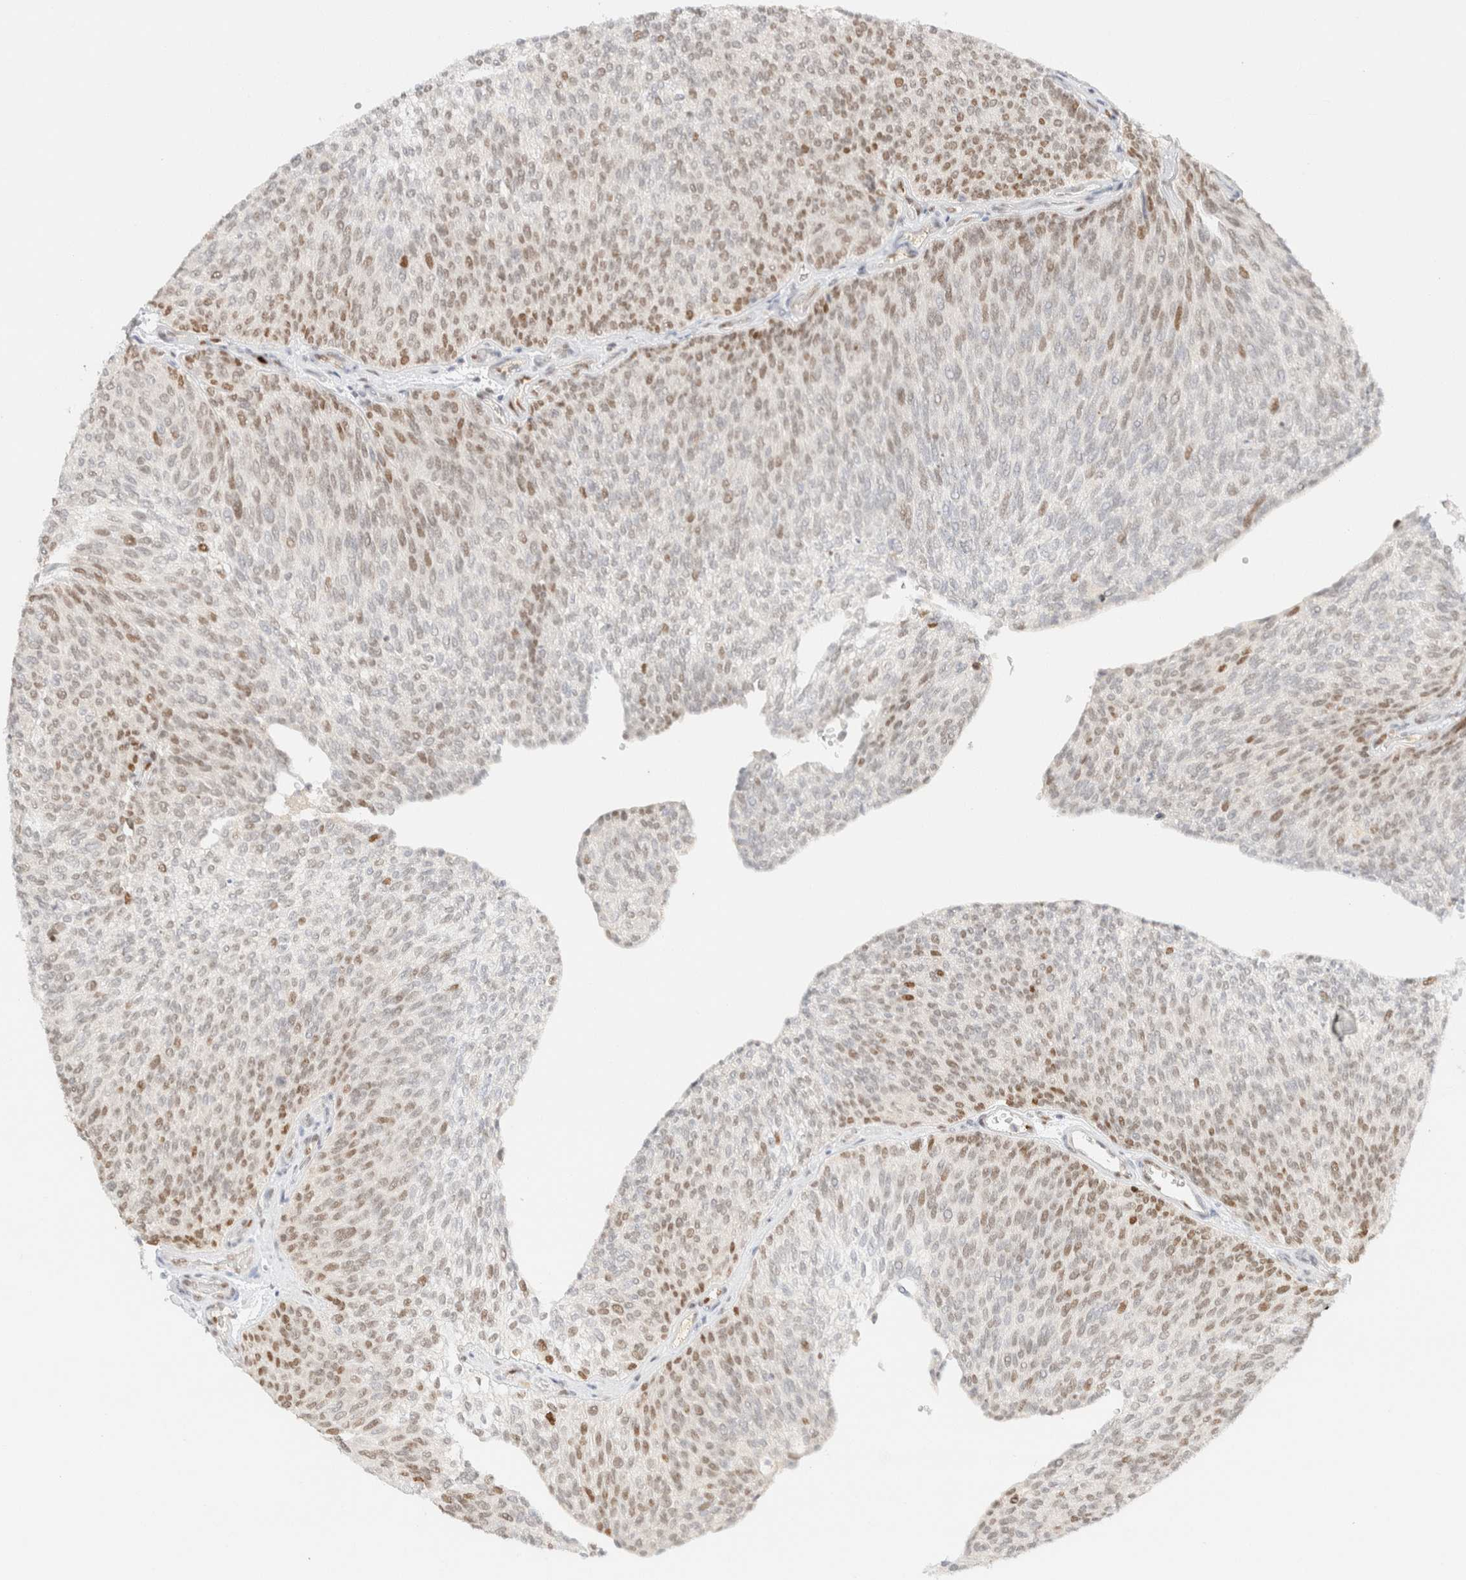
{"staining": {"intensity": "moderate", "quantity": "25%-75%", "location": "nuclear"}, "tissue": "urothelial cancer", "cell_type": "Tumor cells", "image_type": "cancer", "snomed": [{"axis": "morphology", "description": "Urothelial carcinoma, Low grade"}, {"axis": "topography", "description": "Urinary bladder"}], "caption": "DAB (3,3'-diaminobenzidine) immunohistochemical staining of urothelial cancer shows moderate nuclear protein positivity in approximately 25%-75% of tumor cells.", "gene": "DDB2", "patient": {"sex": "female", "age": 79}}